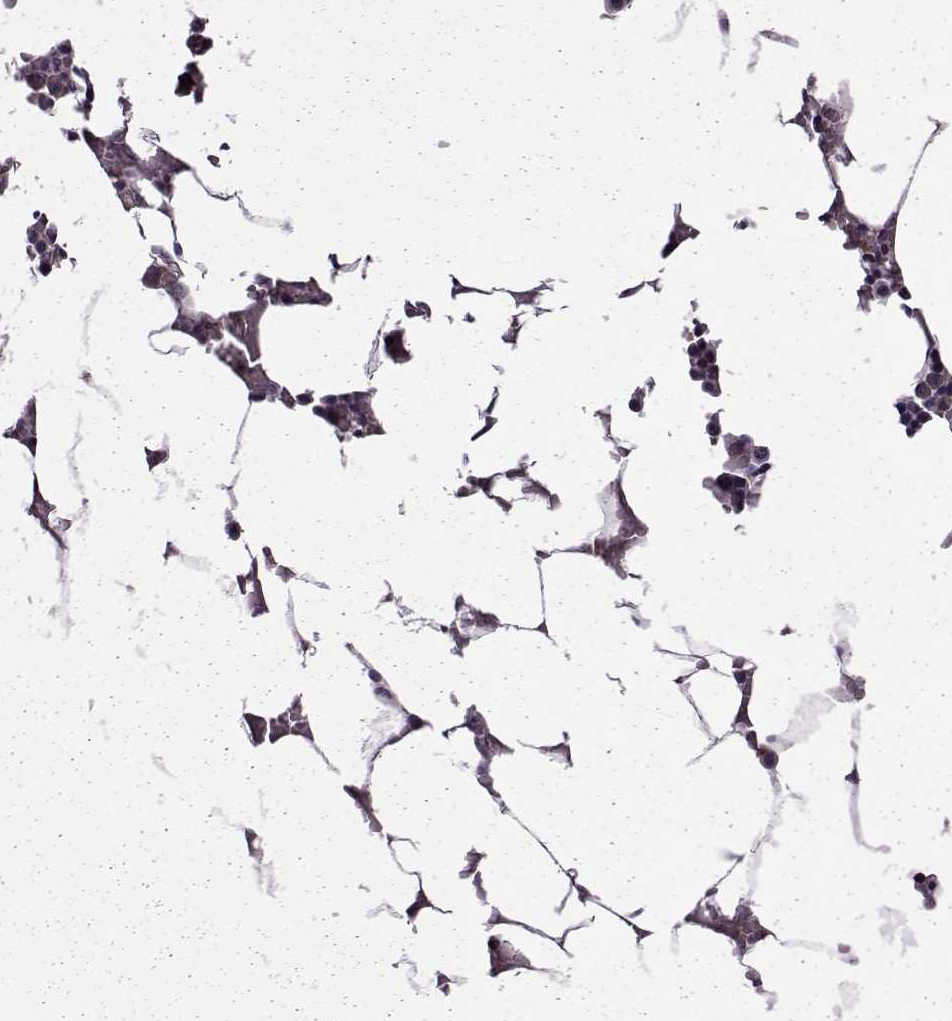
{"staining": {"intensity": "strong", "quantity": "25%-75%", "location": "cytoplasmic/membranous"}, "tissue": "bone marrow", "cell_type": "Hematopoietic cells", "image_type": "normal", "snomed": [{"axis": "morphology", "description": "Normal tissue, NOS"}, {"axis": "topography", "description": "Bone marrow"}], "caption": "Bone marrow was stained to show a protein in brown. There is high levels of strong cytoplasmic/membranous staining in about 25%-75% of hematopoietic cells. (DAB IHC, brown staining for protein, blue staining for nuclei).", "gene": "URI1", "patient": {"sex": "female", "age": 52}}